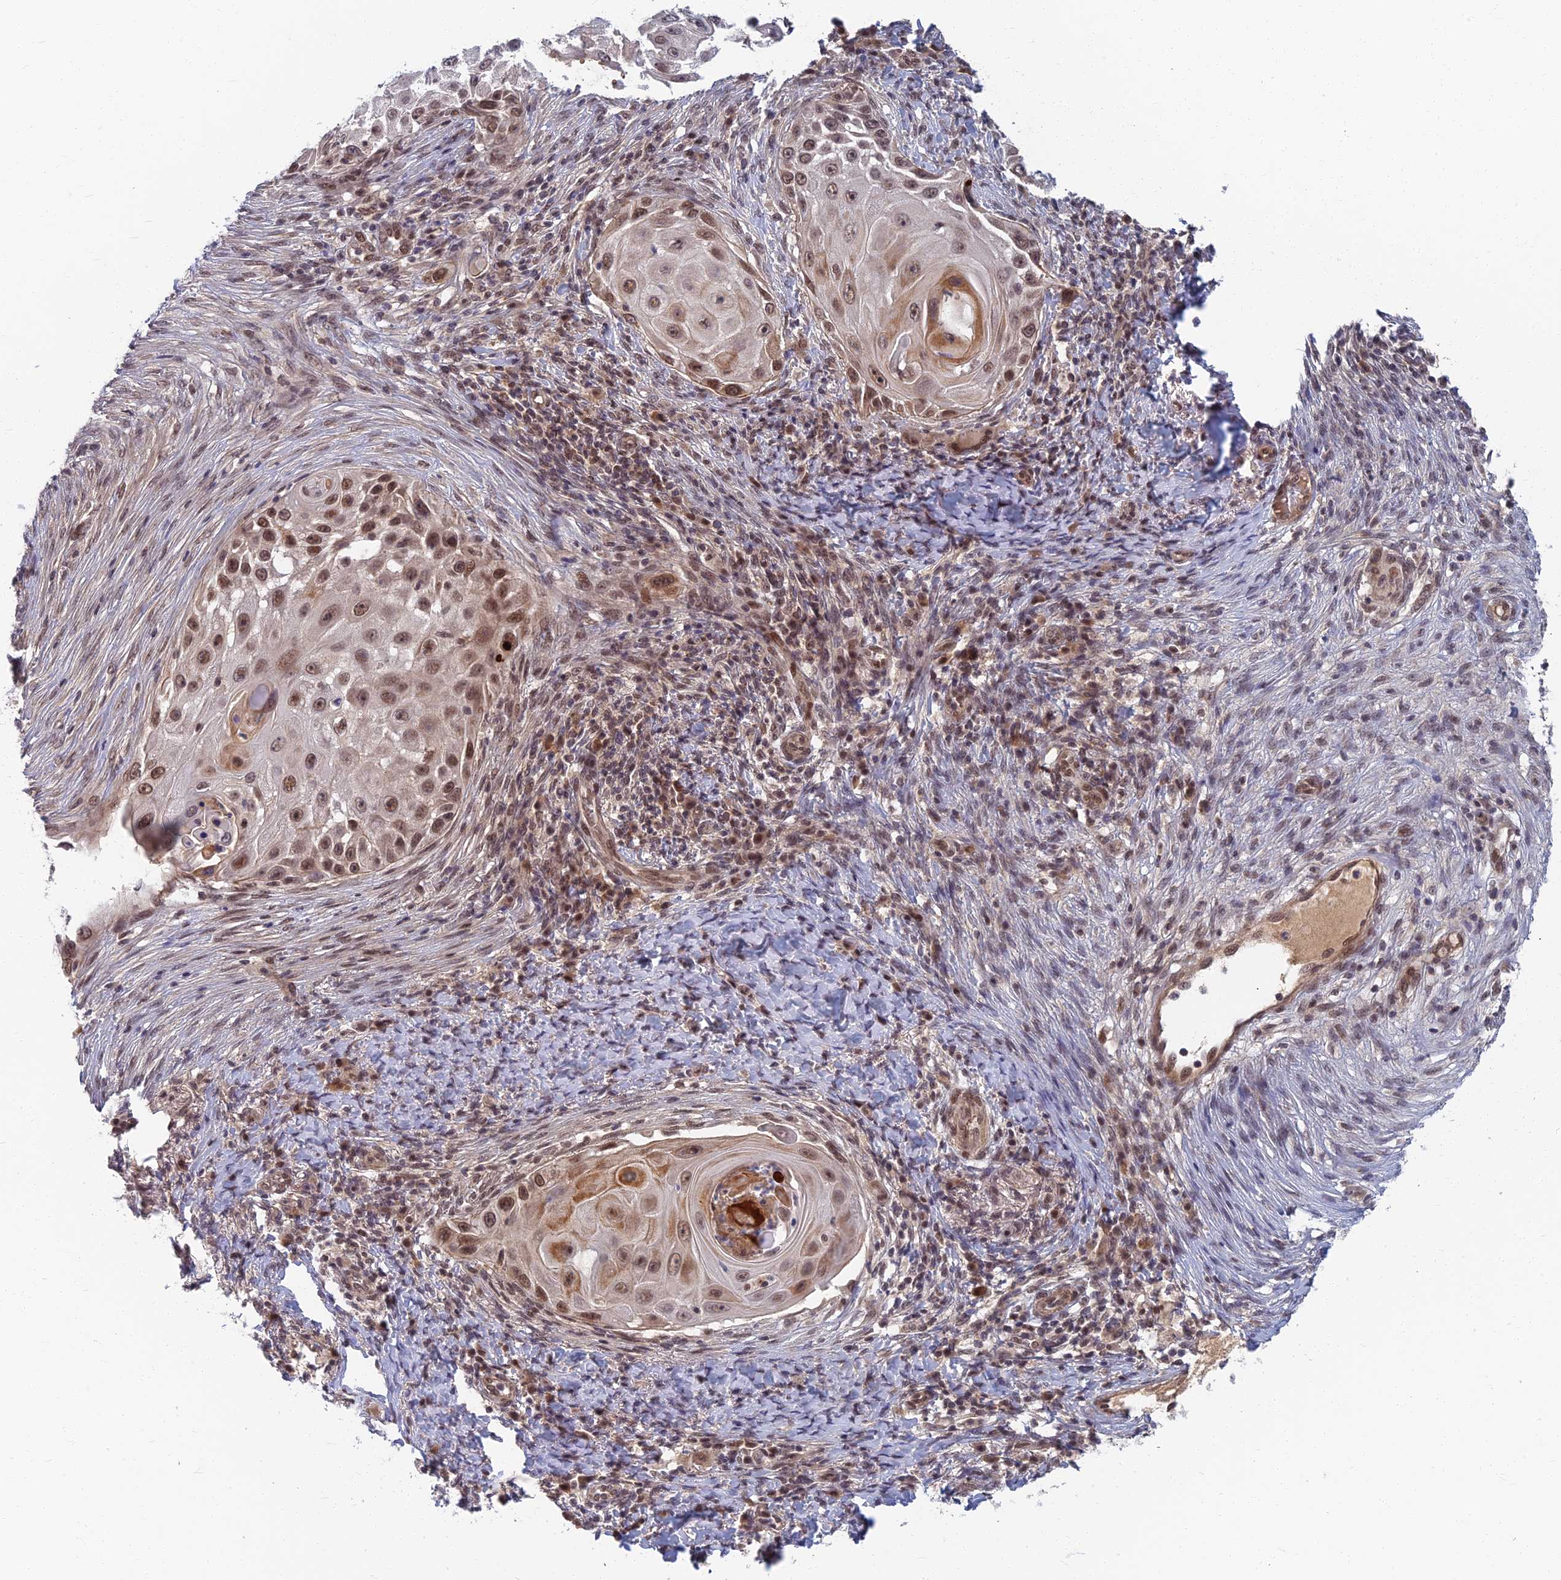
{"staining": {"intensity": "strong", "quantity": ">75%", "location": "cytoplasmic/membranous,nuclear"}, "tissue": "skin cancer", "cell_type": "Tumor cells", "image_type": "cancer", "snomed": [{"axis": "morphology", "description": "Squamous cell carcinoma, NOS"}, {"axis": "topography", "description": "Skin"}], "caption": "Immunohistochemical staining of human skin squamous cell carcinoma exhibits strong cytoplasmic/membranous and nuclear protein positivity in about >75% of tumor cells. (brown staining indicates protein expression, while blue staining denotes nuclei).", "gene": "TCEA2", "patient": {"sex": "female", "age": 44}}